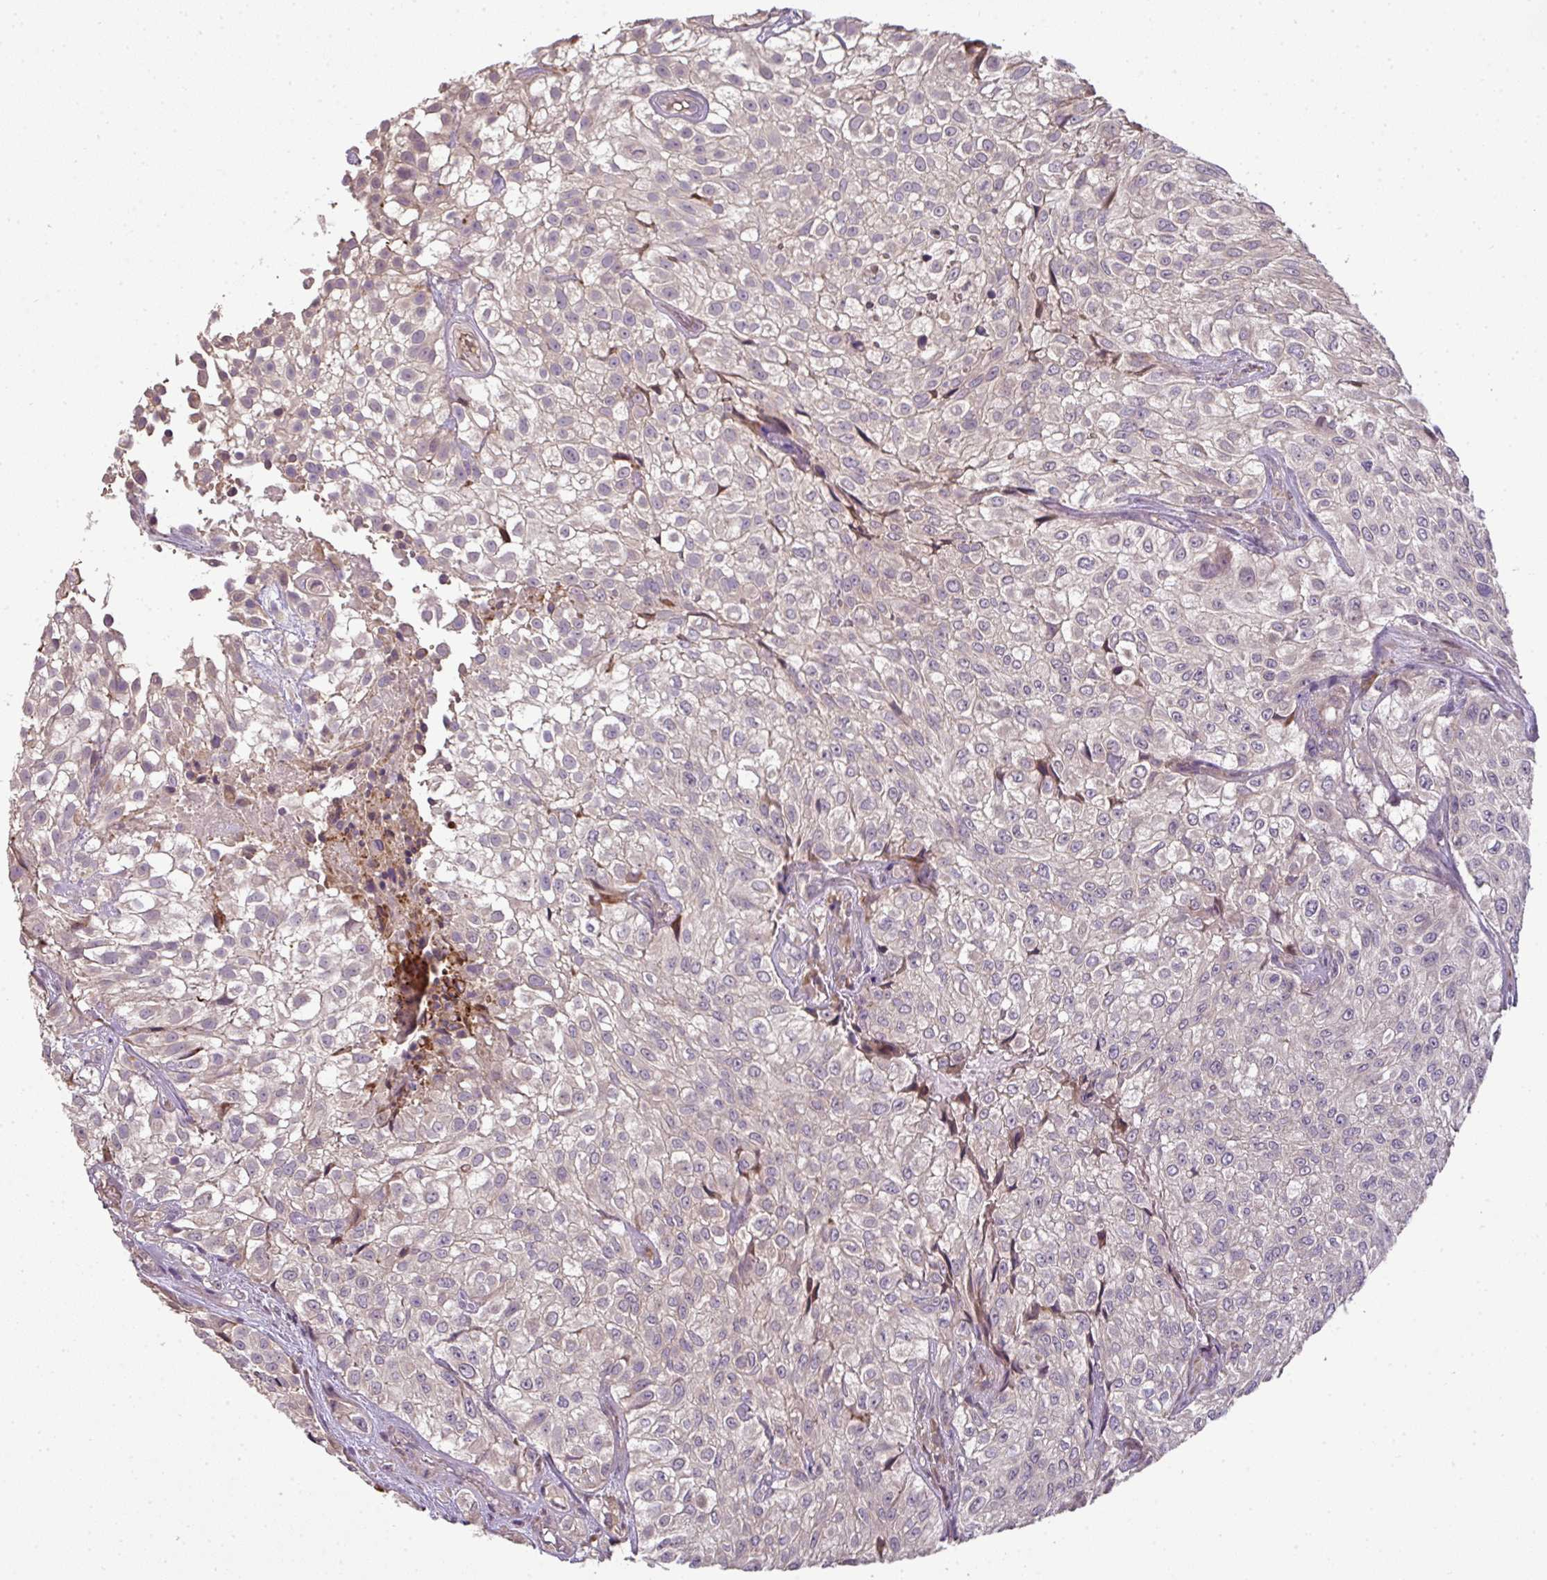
{"staining": {"intensity": "negative", "quantity": "none", "location": "none"}, "tissue": "urothelial cancer", "cell_type": "Tumor cells", "image_type": "cancer", "snomed": [{"axis": "morphology", "description": "Urothelial carcinoma, High grade"}, {"axis": "topography", "description": "Urinary bladder"}], "caption": "Urothelial carcinoma (high-grade) was stained to show a protein in brown. There is no significant staining in tumor cells.", "gene": "SPCS3", "patient": {"sex": "male", "age": 56}}